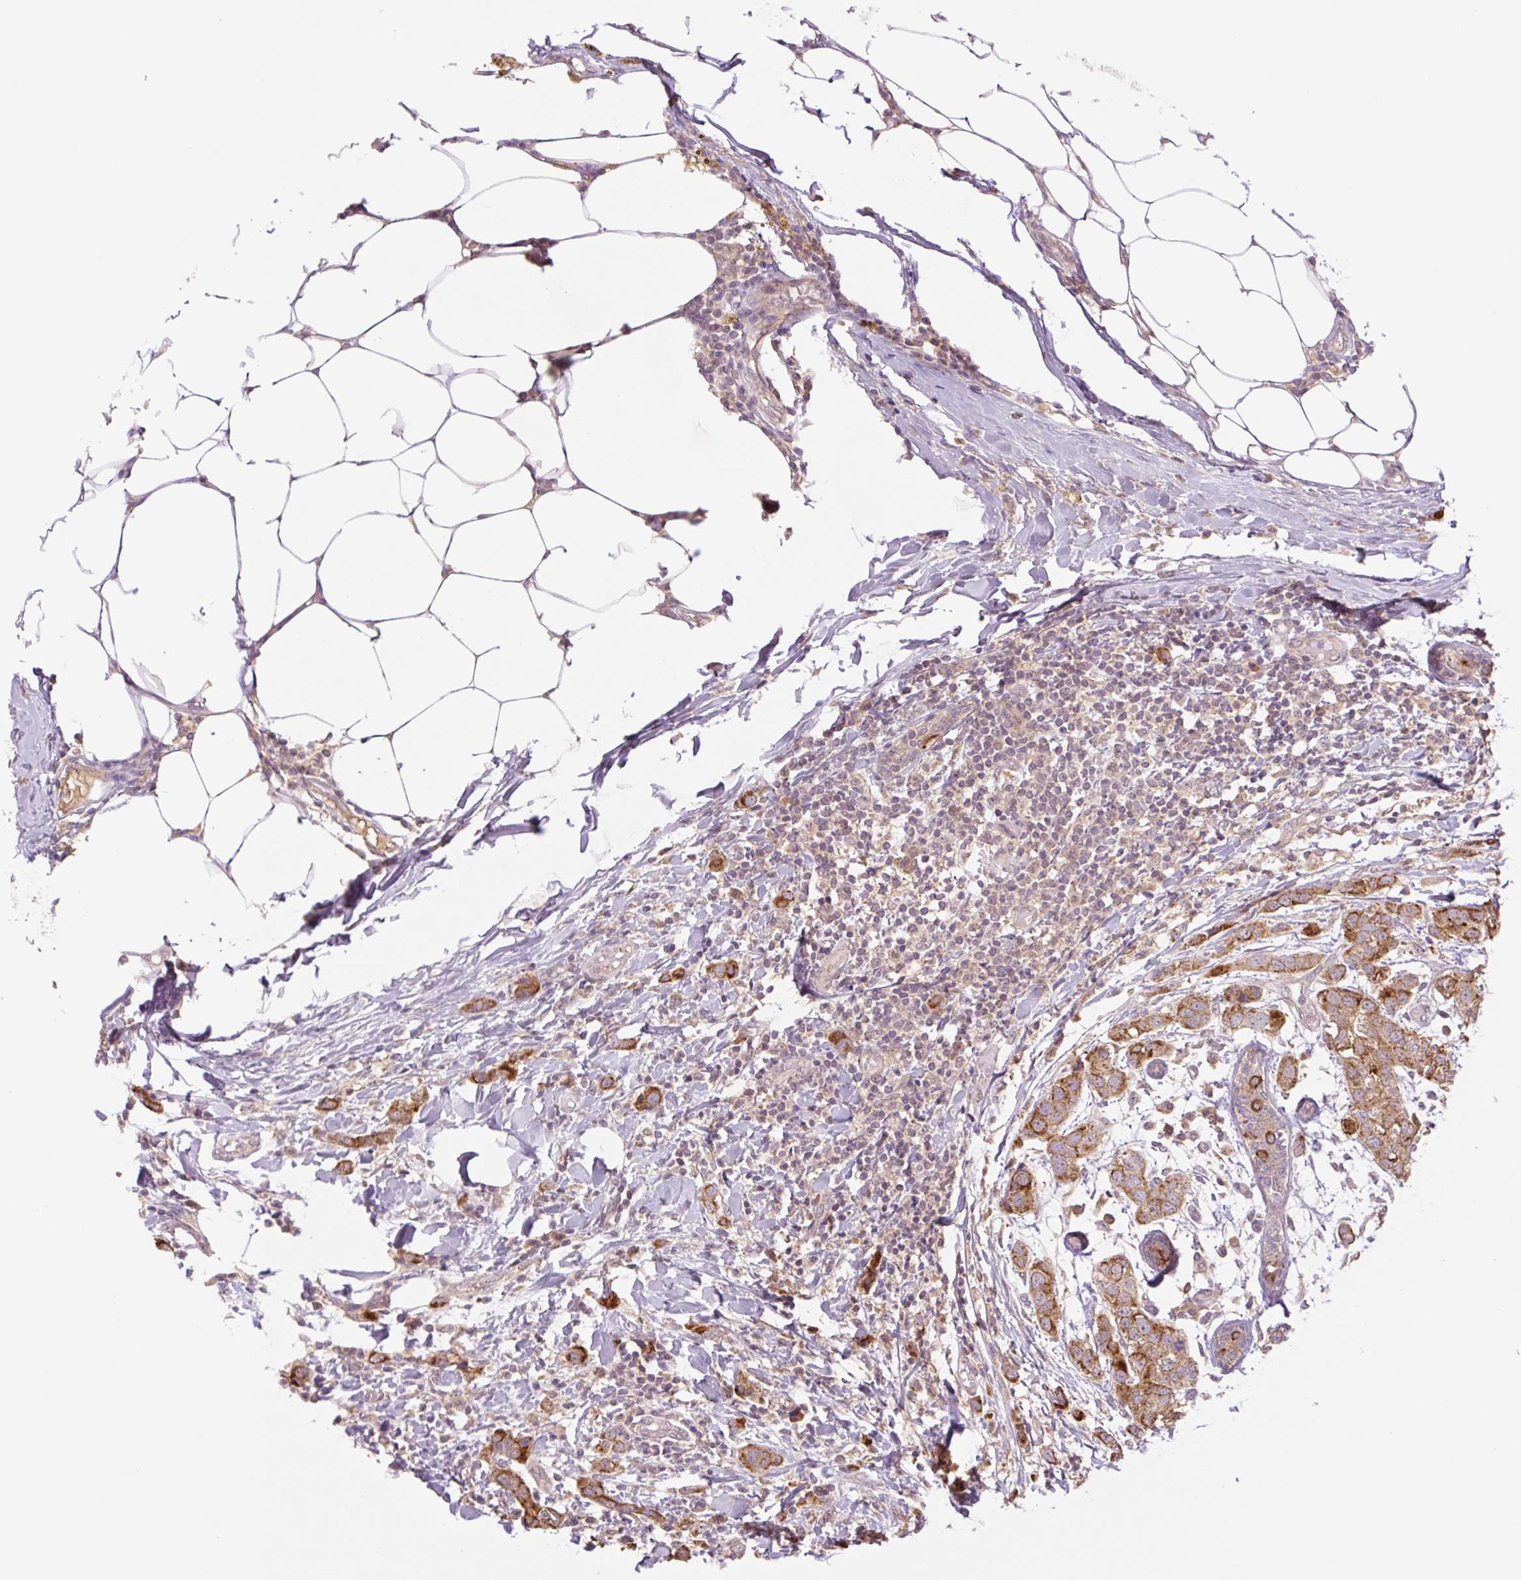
{"staining": {"intensity": "strong", "quantity": "25%-75%", "location": "cytoplasmic/membranous"}, "tissue": "breast cancer", "cell_type": "Tumor cells", "image_type": "cancer", "snomed": [{"axis": "morphology", "description": "Duct carcinoma"}, {"axis": "topography", "description": "Breast"}], "caption": "High-magnification brightfield microscopy of breast cancer stained with DAB (brown) and counterstained with hematoxylin (blue). tumor cells exhibit strong cytoplasmic/membranous expression is seen in about25%-75% of cells.", "gene": "YJU2B", "patient": {"sex": "female", "age": 50}}